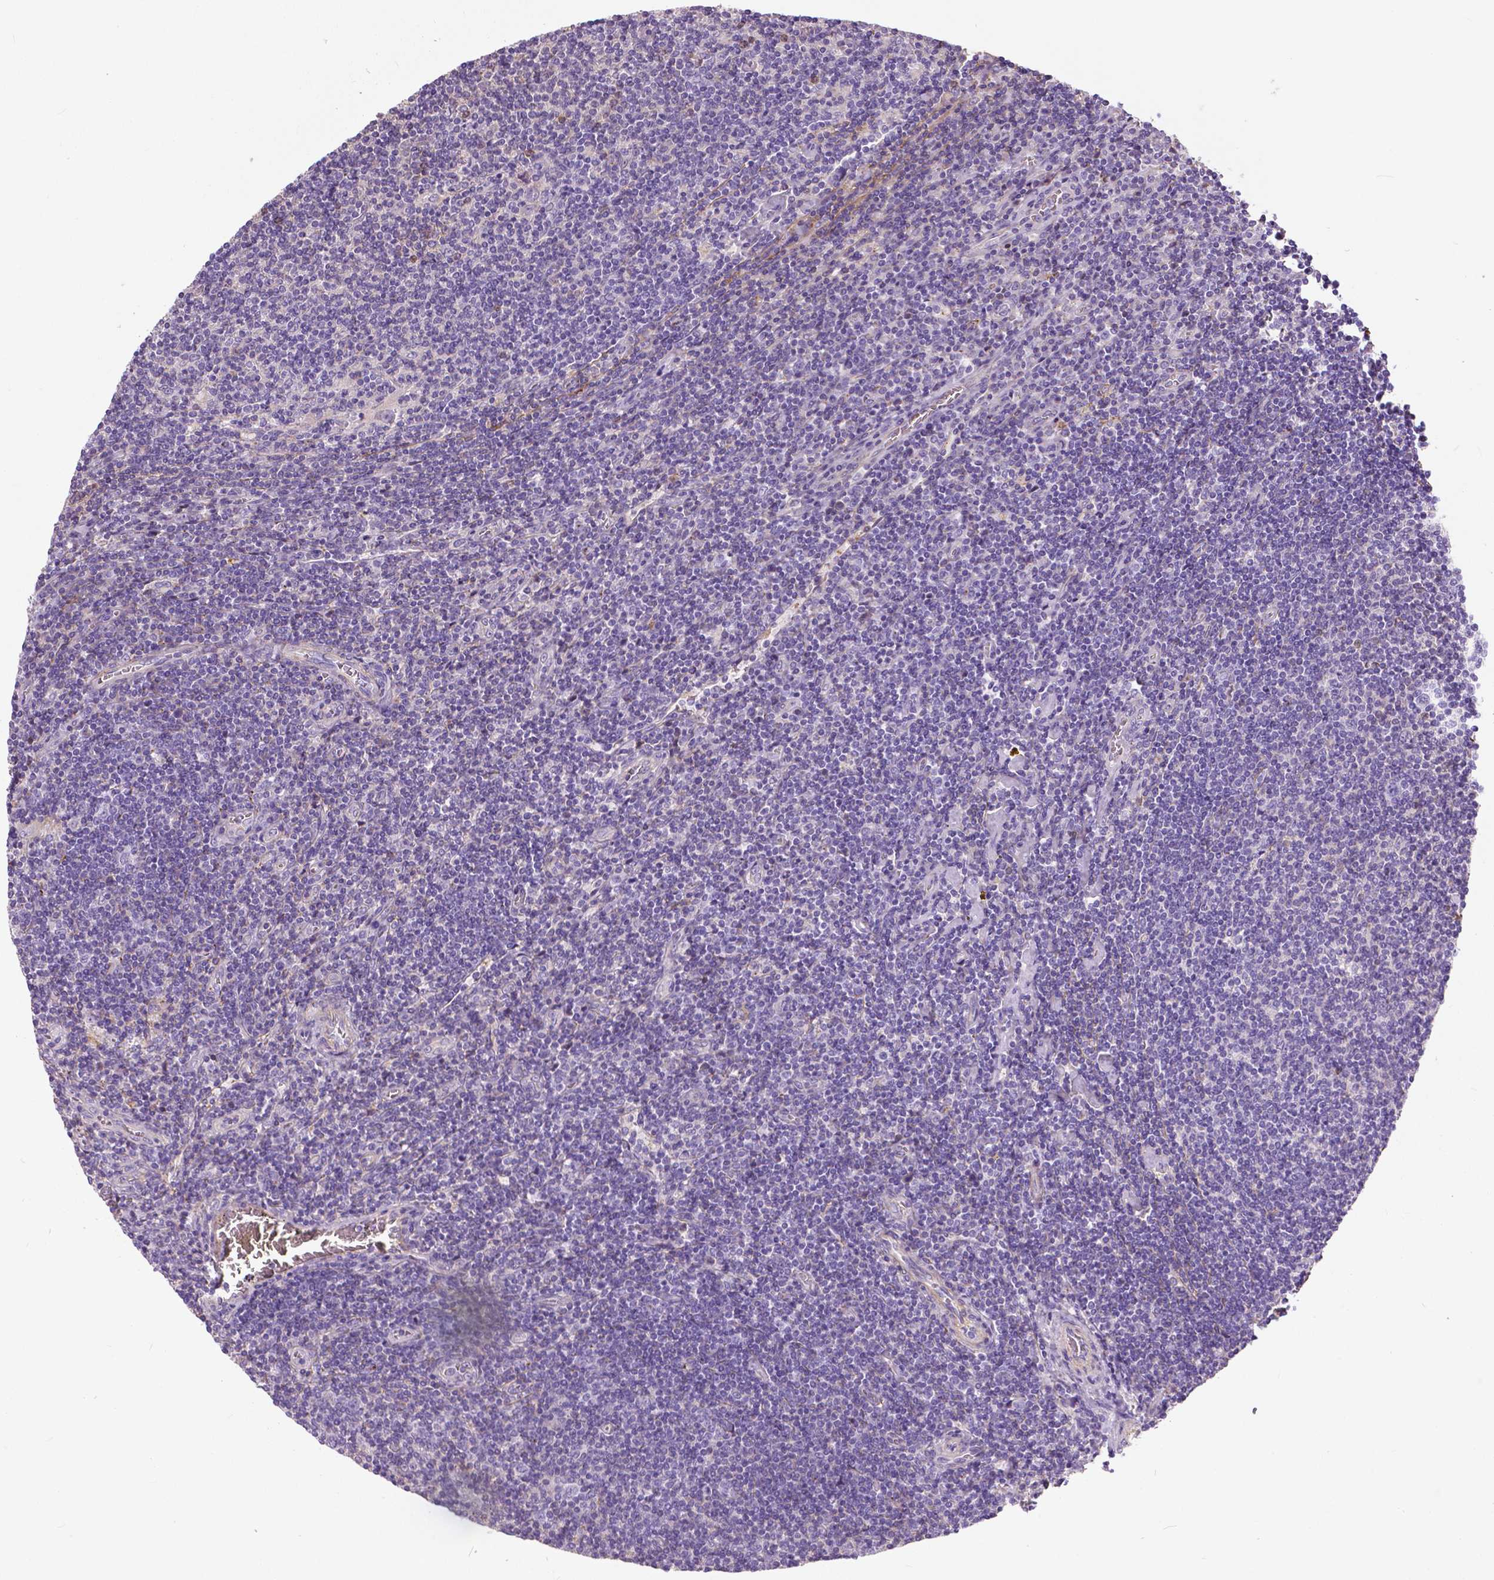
{"staining": {"intensity": "negative", "quantity": "none", "location": "none"}, "tissue": "lymphoma", "cell_type": "Tumor cells", "image_type": "cancer", "snomed": [{"axis": "morphology", "description": "Hodgkin's disease, NOS"}, {"axis": "topography", "description": "Lymph node"}], "caption": "A photomicrograph of human Hodgkin's disease is negative for staining in tumor cells.", "gene": "ANXA13", "patient": {"sex": "male", "age": 40}}